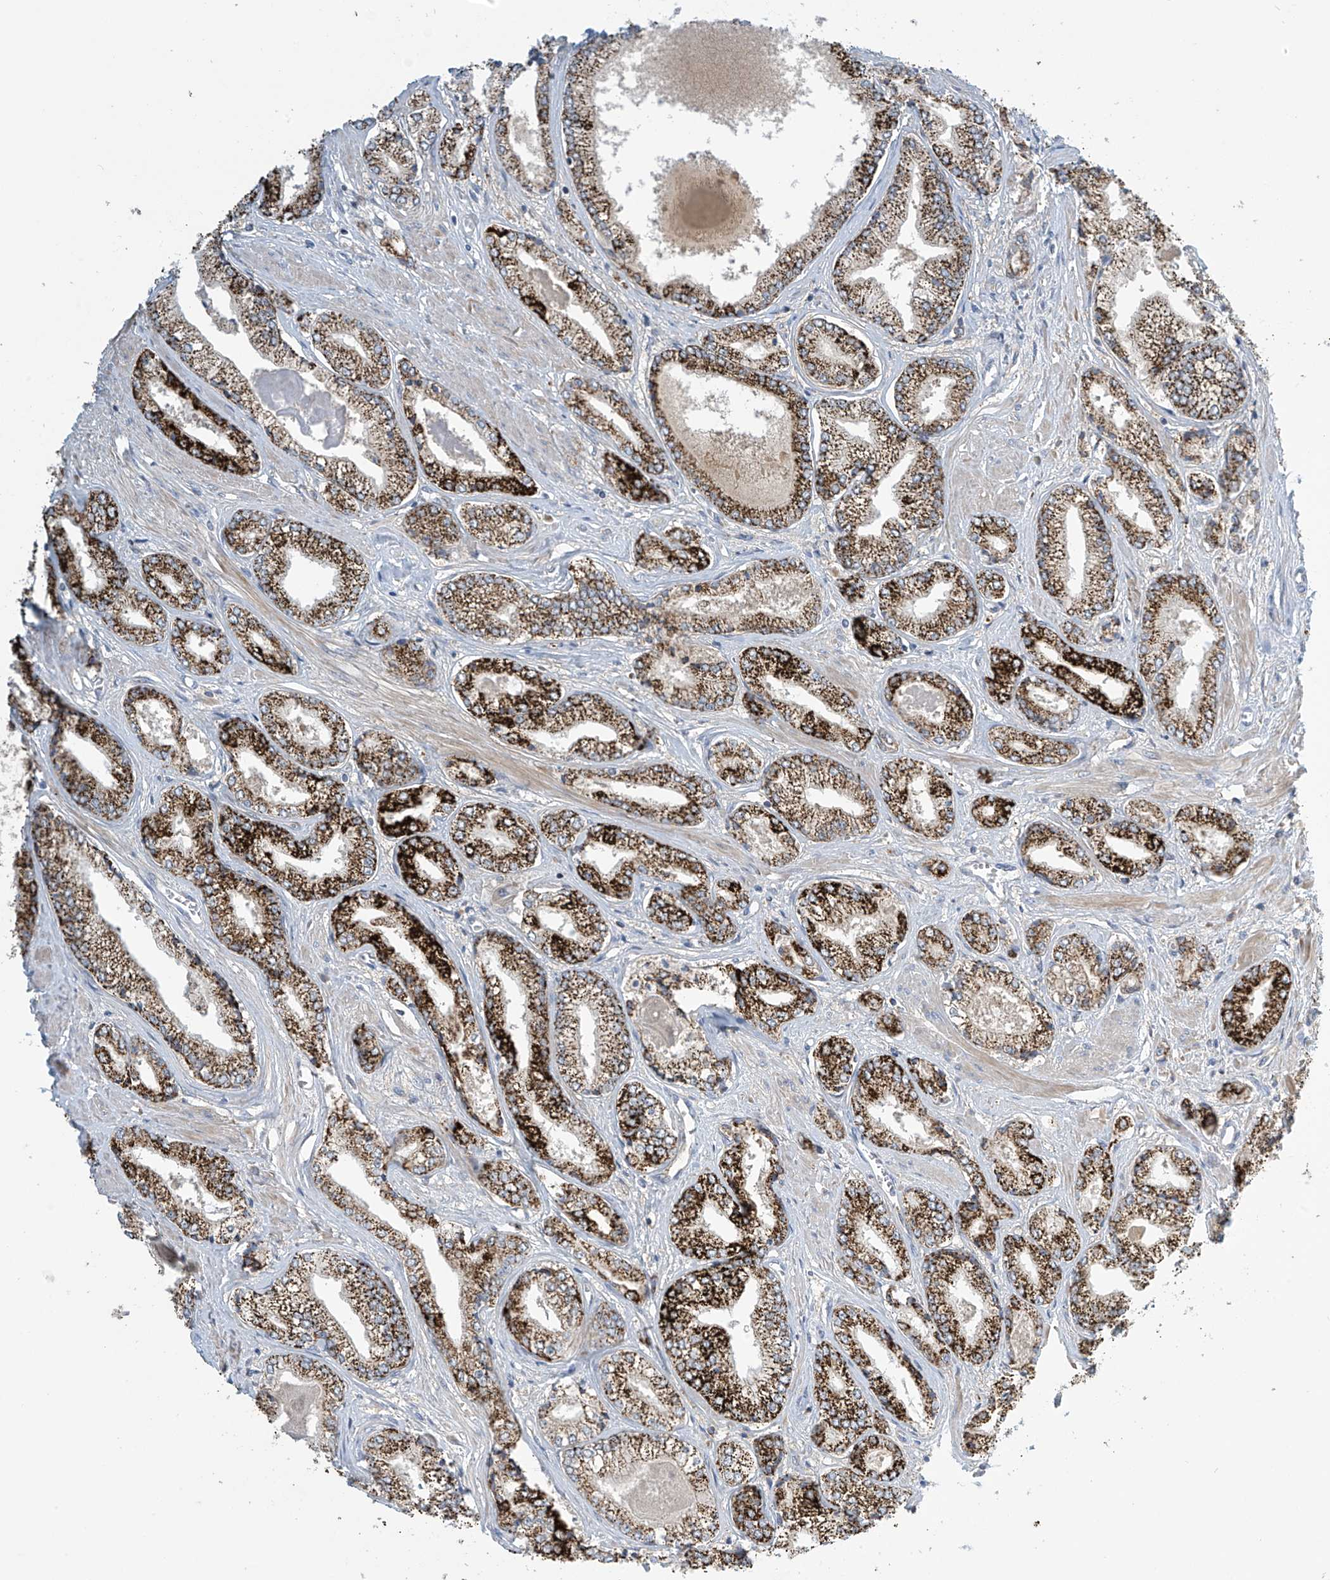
{"staining": {"intensity": "strong", "quantity": ">75%", "location": "cytoplasmic/membranous"}, "tissue": "prostate cancer", "cell_type": "Tumor cells", "image_type": "cancer", "snomed": [{"axis": "morphology", "description": "Adenocarcinoma, Low grade"}, {"axis": "topography", "description": "Prostate"}], "caption": "The histopathology image shows staining of prostate low-grade adenocarcinoma, revealing strong cytoplasmic/membranous protein staining (brown color) within tumor cells. (brown staining indicates protein expression, while blue staining denotes nuclei).", "gene": "IBA57", "patient": {"sex": "male", "age": 60}}